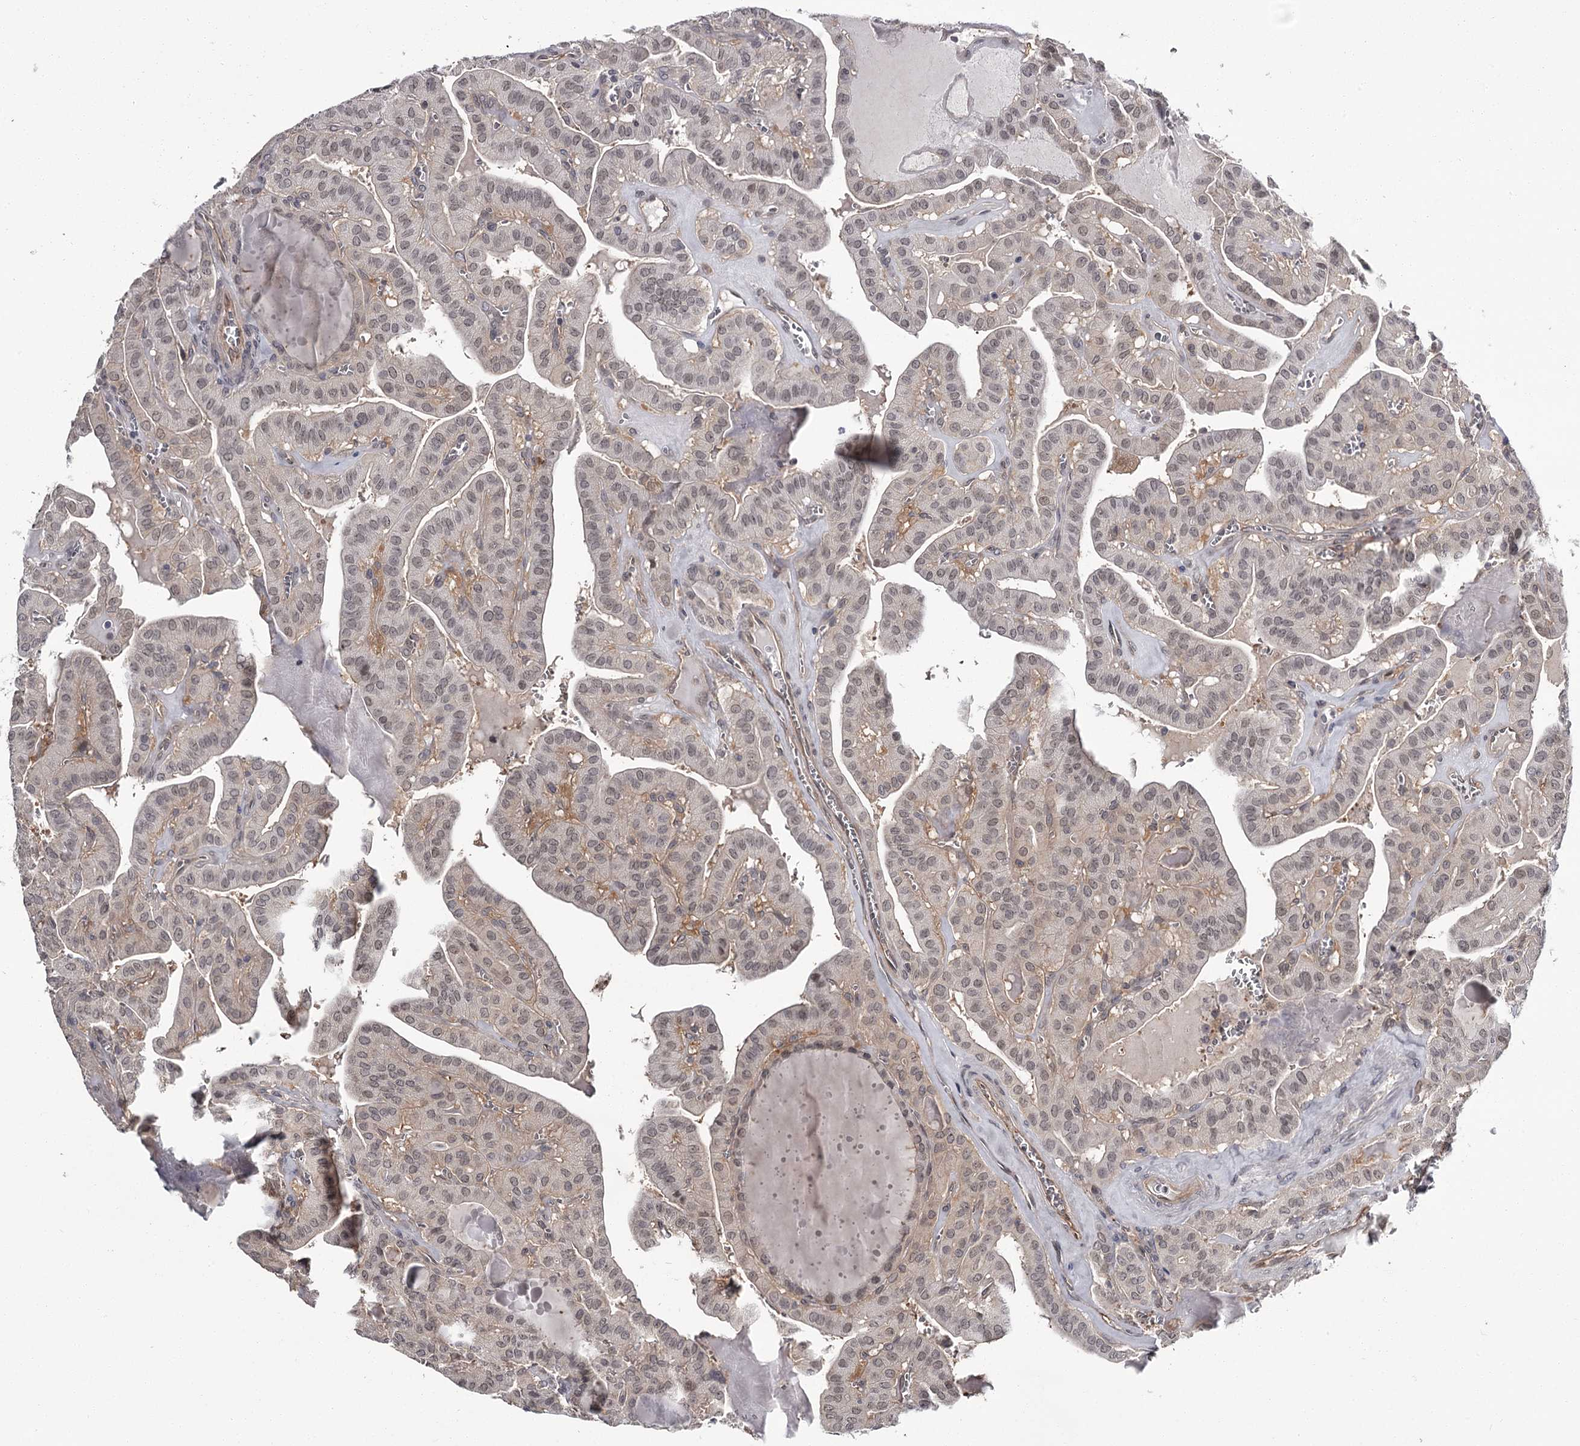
{"staining": {"intensity": "negative", "quantity": "none", "location": "none"}, "tissue": "thyroid cancer", "cell_type": "Tumor cells", "image_type": "cancer", "snomed": [{"axis": "morphology", "description": "Papillary adenocarcinoma, NOS"}, {"axis": "topography", "description": "Thyroid gland"}], "caption": "IHC of thyroid cancer (papillary adenocarcinoma) demonstrates no positivity in tumor cells.", "gene": "DAO", "patient": {"sex": "male", "age": 52}}